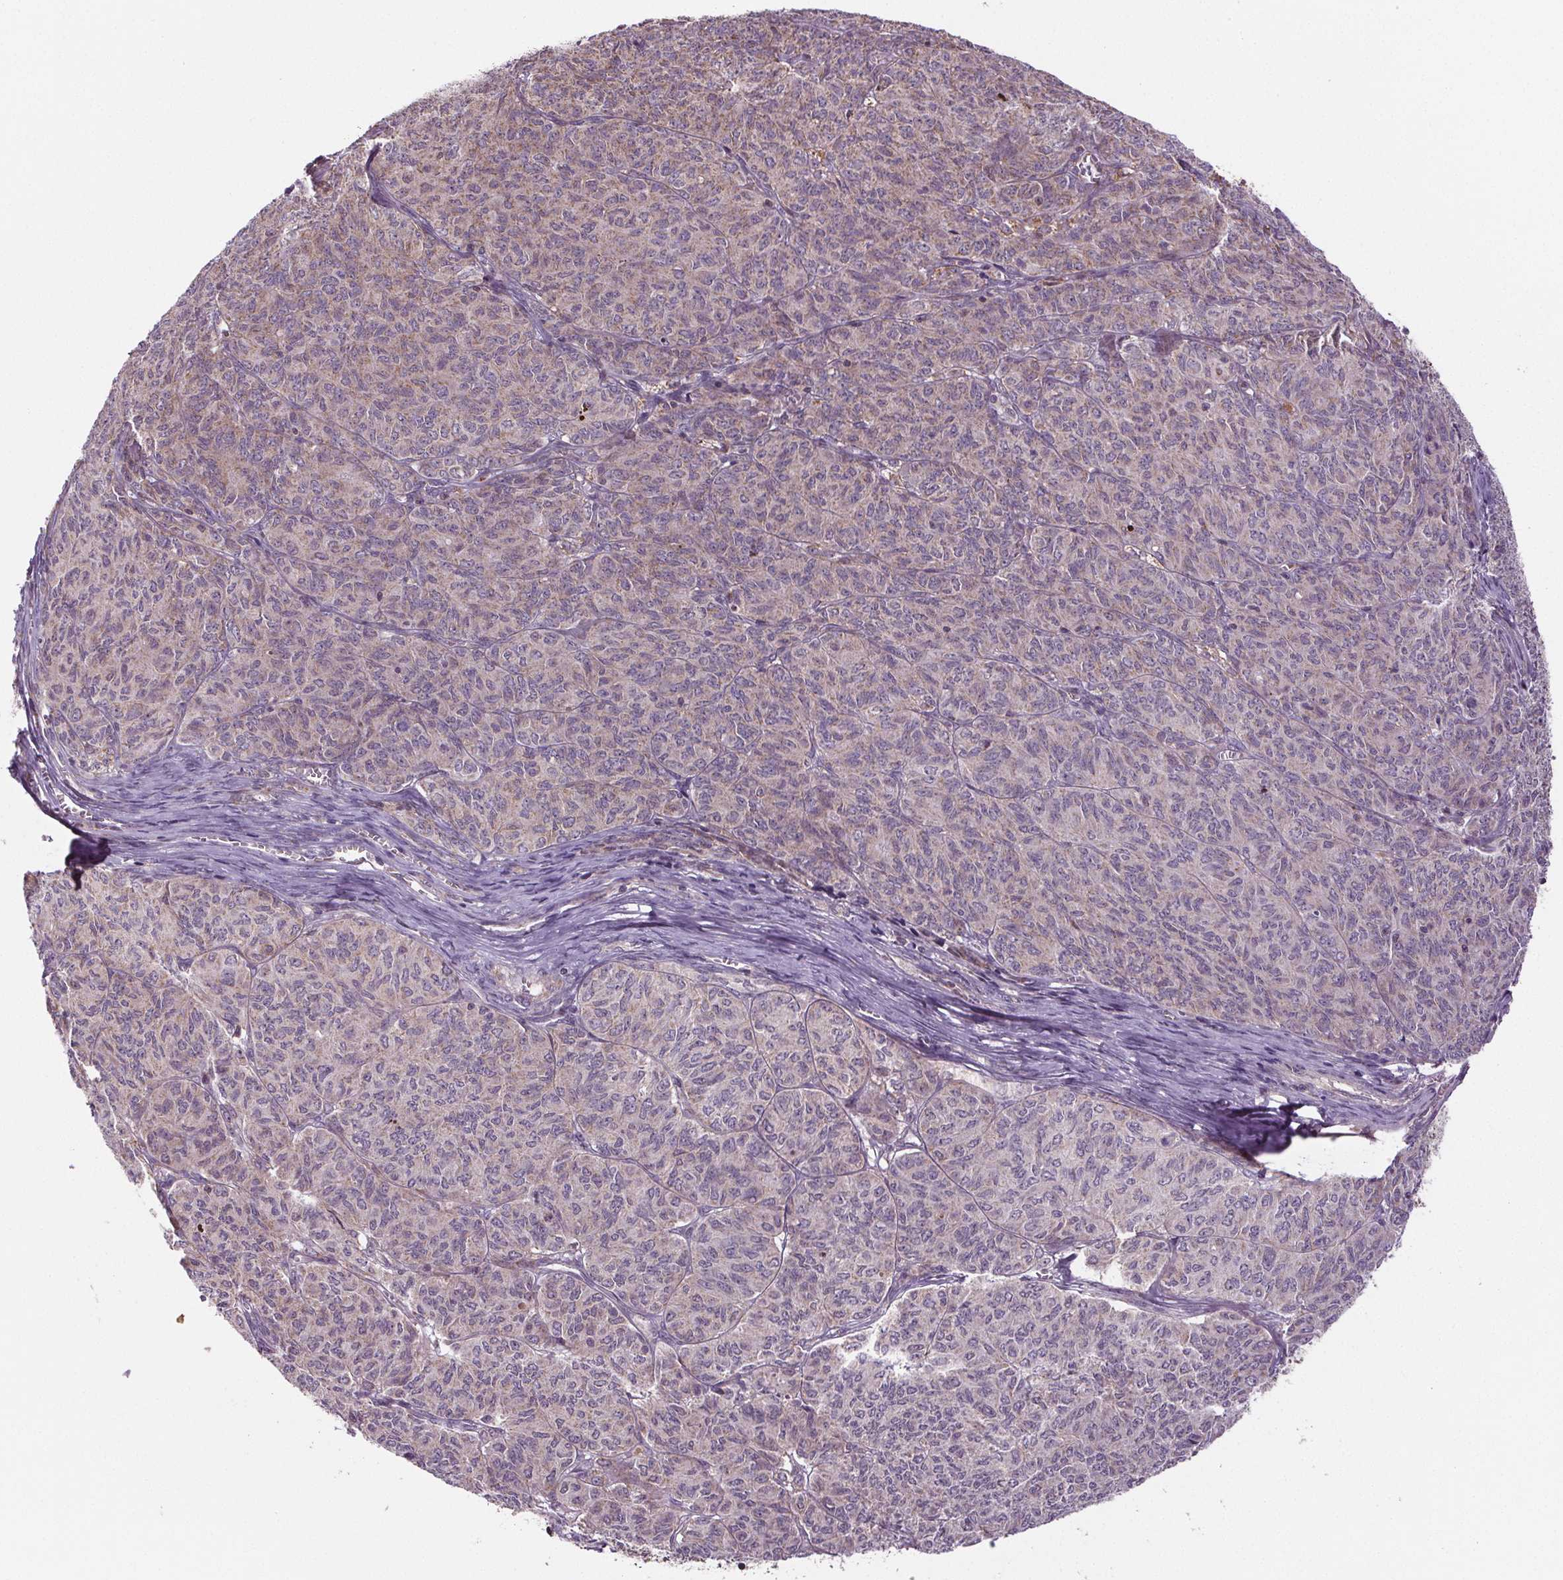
{"staining": {"intensity": "weak", "quantity": "25%-75%", "location": "cytoplasmic/membranous"}, "tissue": "ovarian cancer", "cell_type": "Tumor cells", "image_type": "cancer", "snomed": [{"axis": "morphology", "description": "Carcinoma, endometroid"}, {"axis": "topography", "description": "Ovary"}], "caption": "A brown stain labels weak cytoplasmic/membranous staining of a protein in ovarian cancer tumor cells.", "gene": "SUCLA2", "patient": {"sex": "female", "age": 80}}